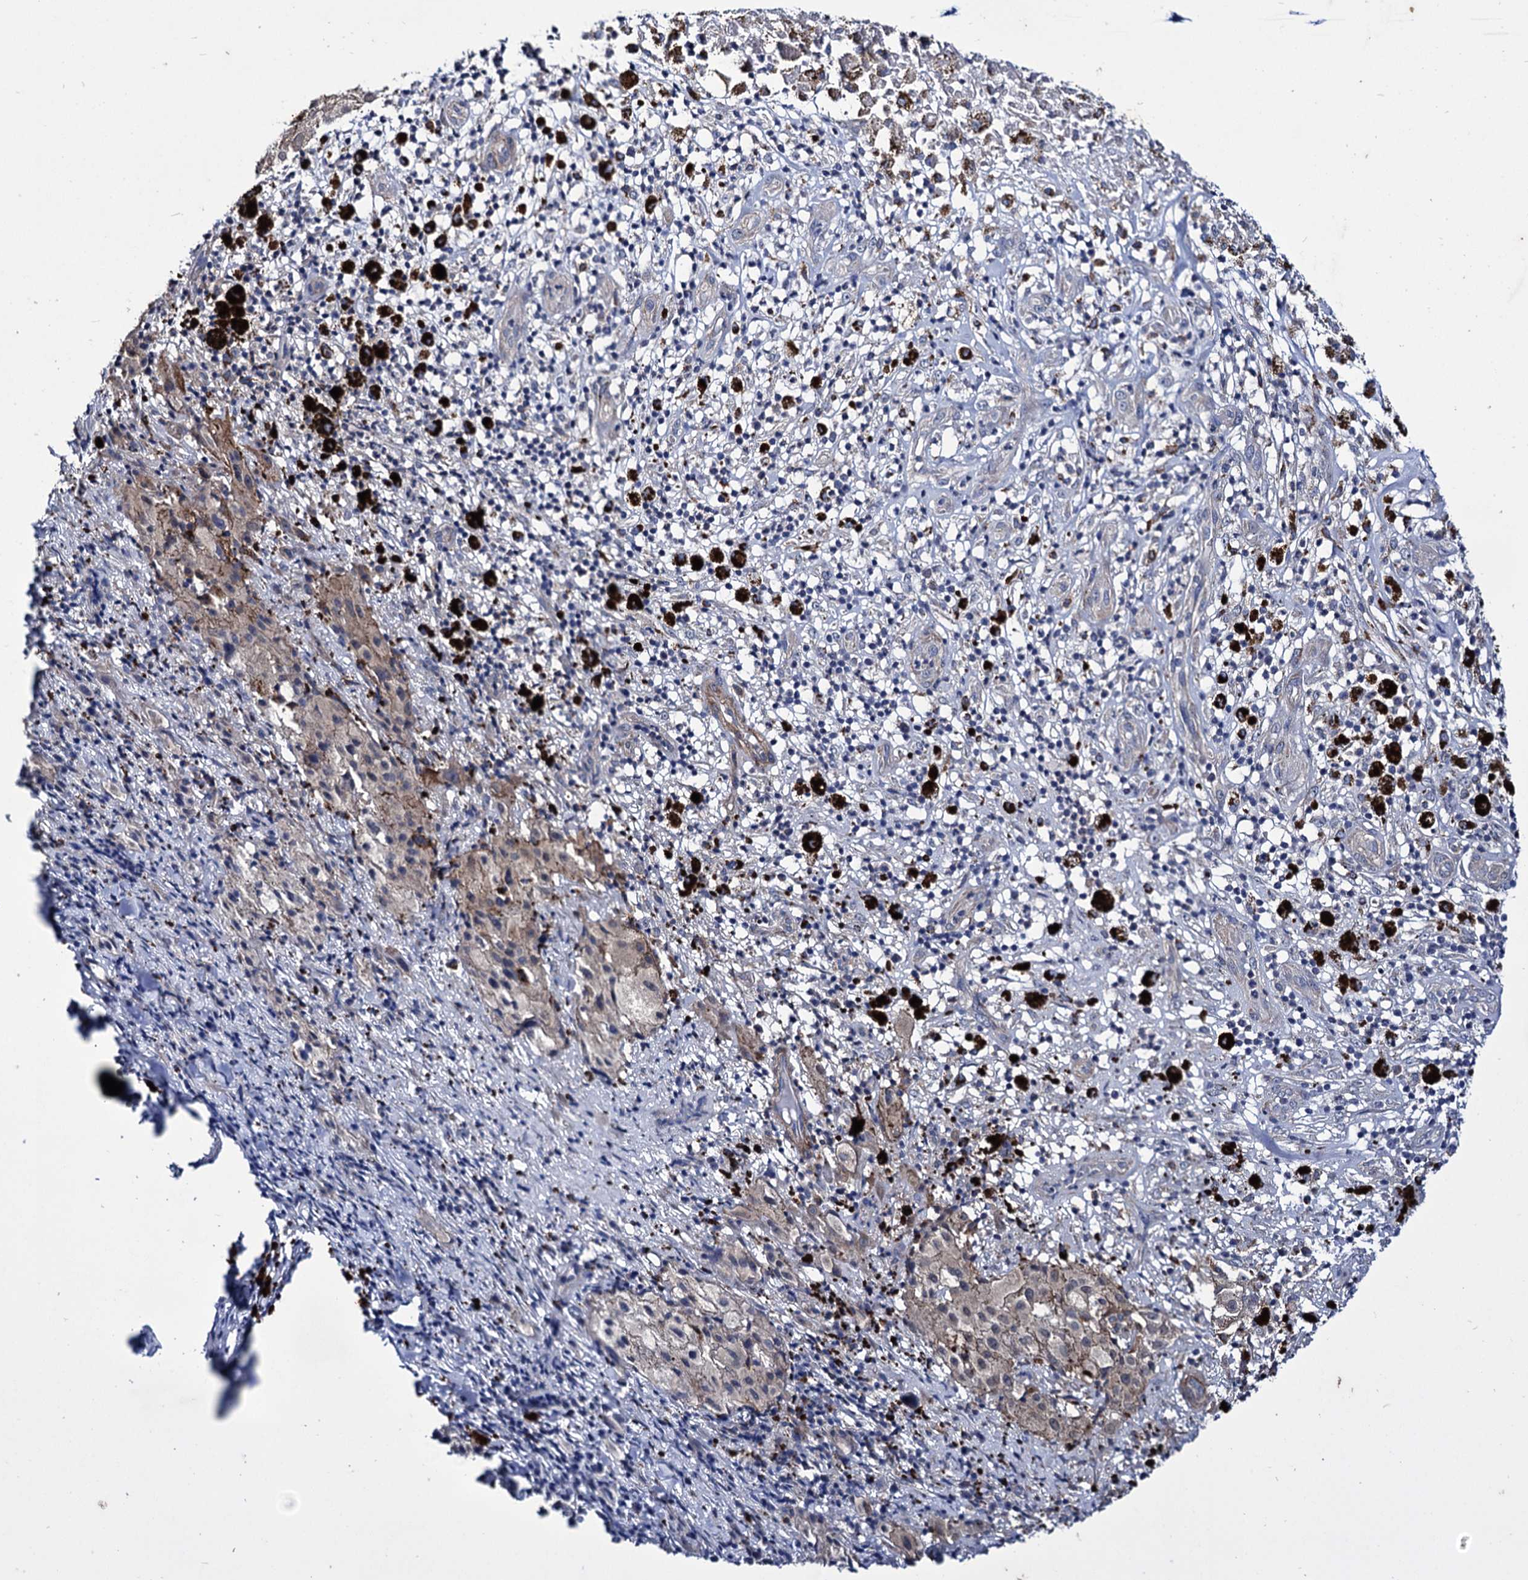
{"staining": {"intensity": "weak", "quantity": "25%-75%", "location": "cytoplasmic/membranous"}, "tissue": "melanoma", "cell_type": "Tumor cells", "image_type": "cancer", "snomed": [{"axis": "morphology", "description": "Necrosis, NOS"}, {"axis": "morphology", "description": "Malignant melanoma, NOS"}, {"axis": "topography", "description": "Skin"}], "caption": "This histopathology image exhibits melanoma stained with immunohistochemistry to label a protein in brown. The cytoplasmic/membranous of tumor cells show weak positivity for the protein. Nuclei are counter-stained blue.", "gene": "AXL", "patient": {"sex": "female", "age": 87}}